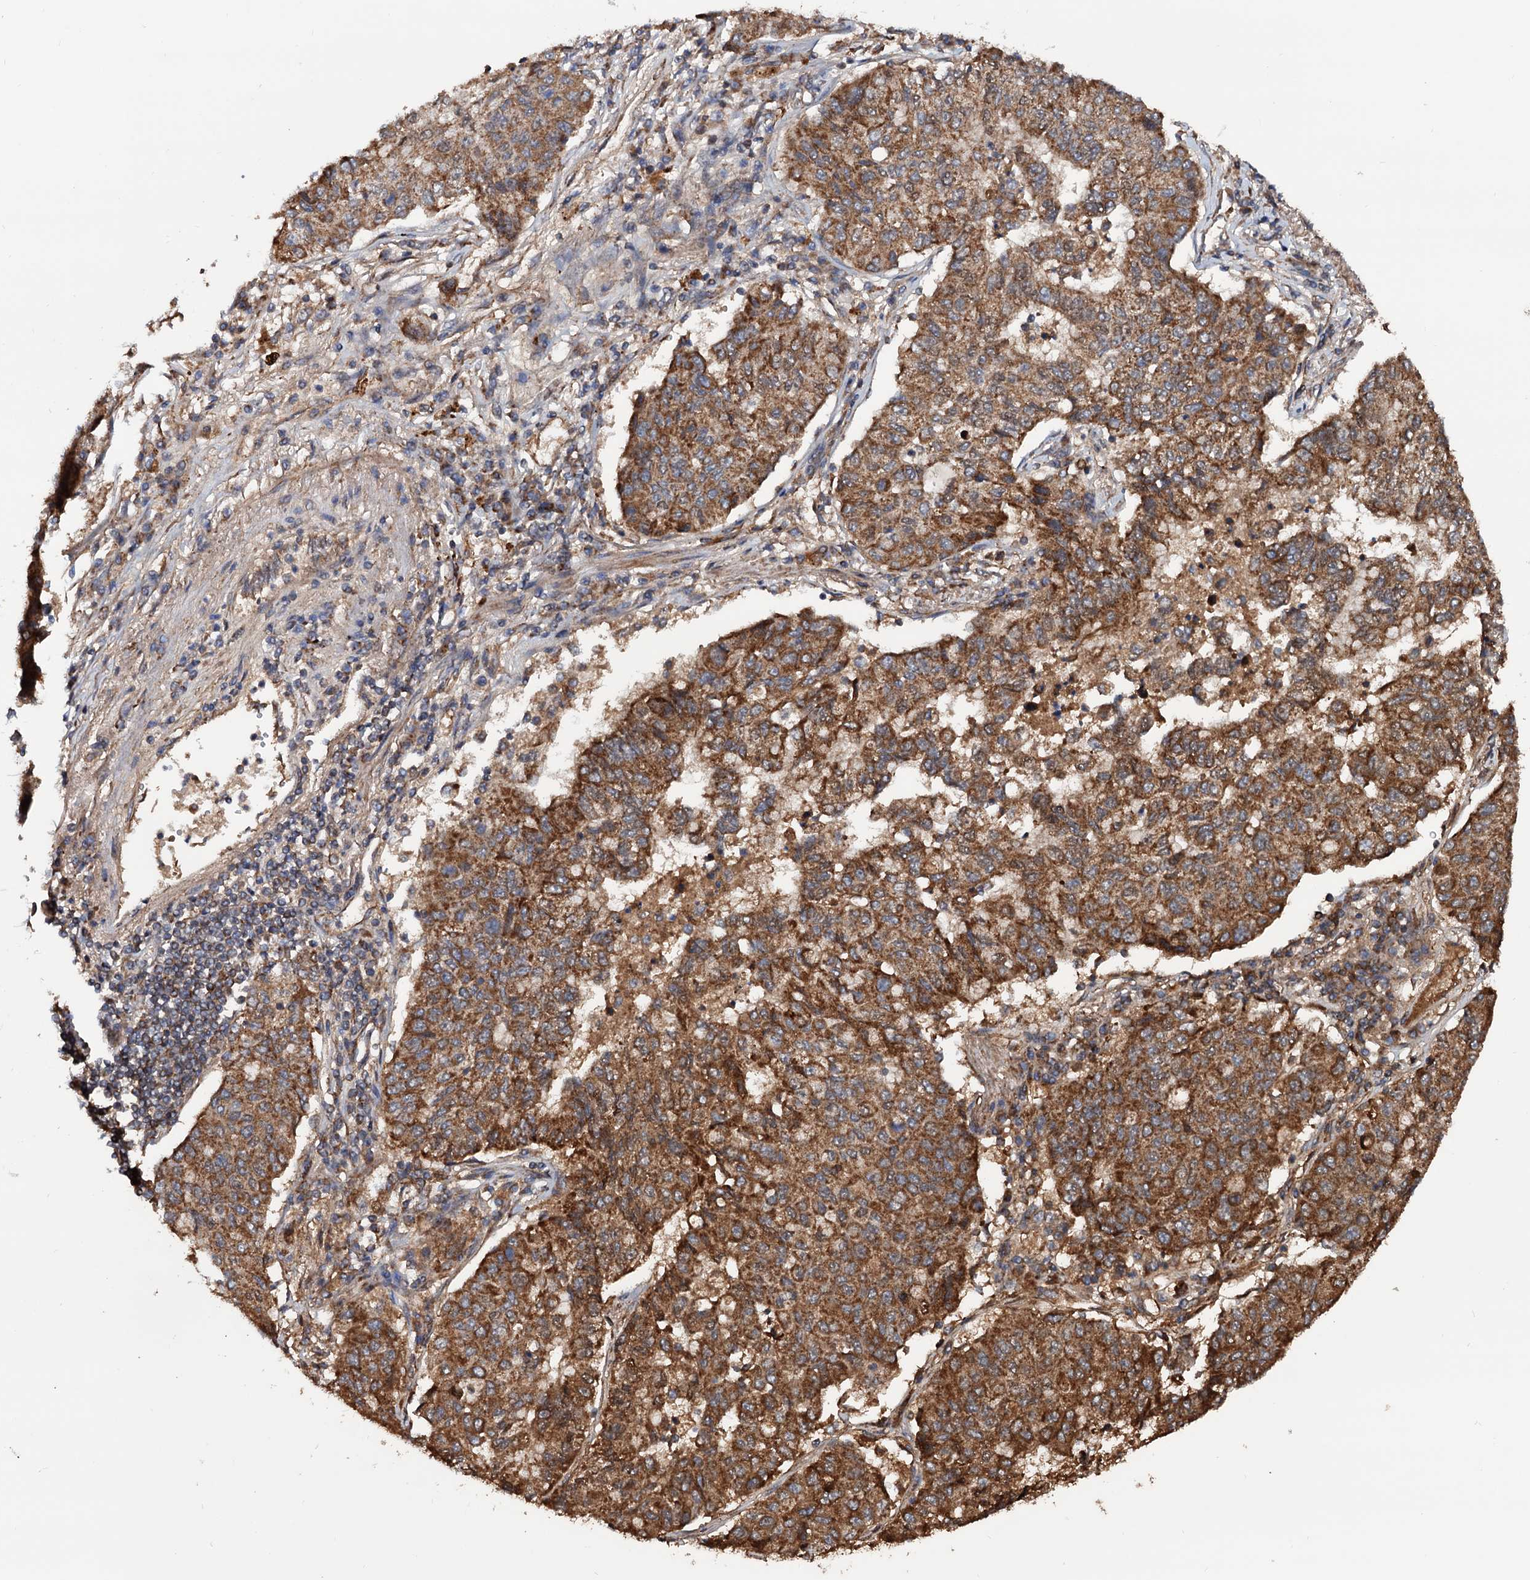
{"staining": {"intensity": "moderate", "quantity": ">75%", "location": "cytoplasmic/membranous"}, "tissue": "lung cancer", "cell_type": "Tumor cells", "image_type": "cancer", "snomed": [{"axis": "morphology", "description": "Squamous cell carcinoma, NOS"}, {"axis": "topography", "description": "Lung"}], "caption": "This micrograph shows immunohistochemistry staining of human lung cancer, with medium moderate cytoplasmic/membranous positivity in about >75% of tumor cells.", "gene": "MRPL42", "patient": {"sex": "male", "age": 74}}